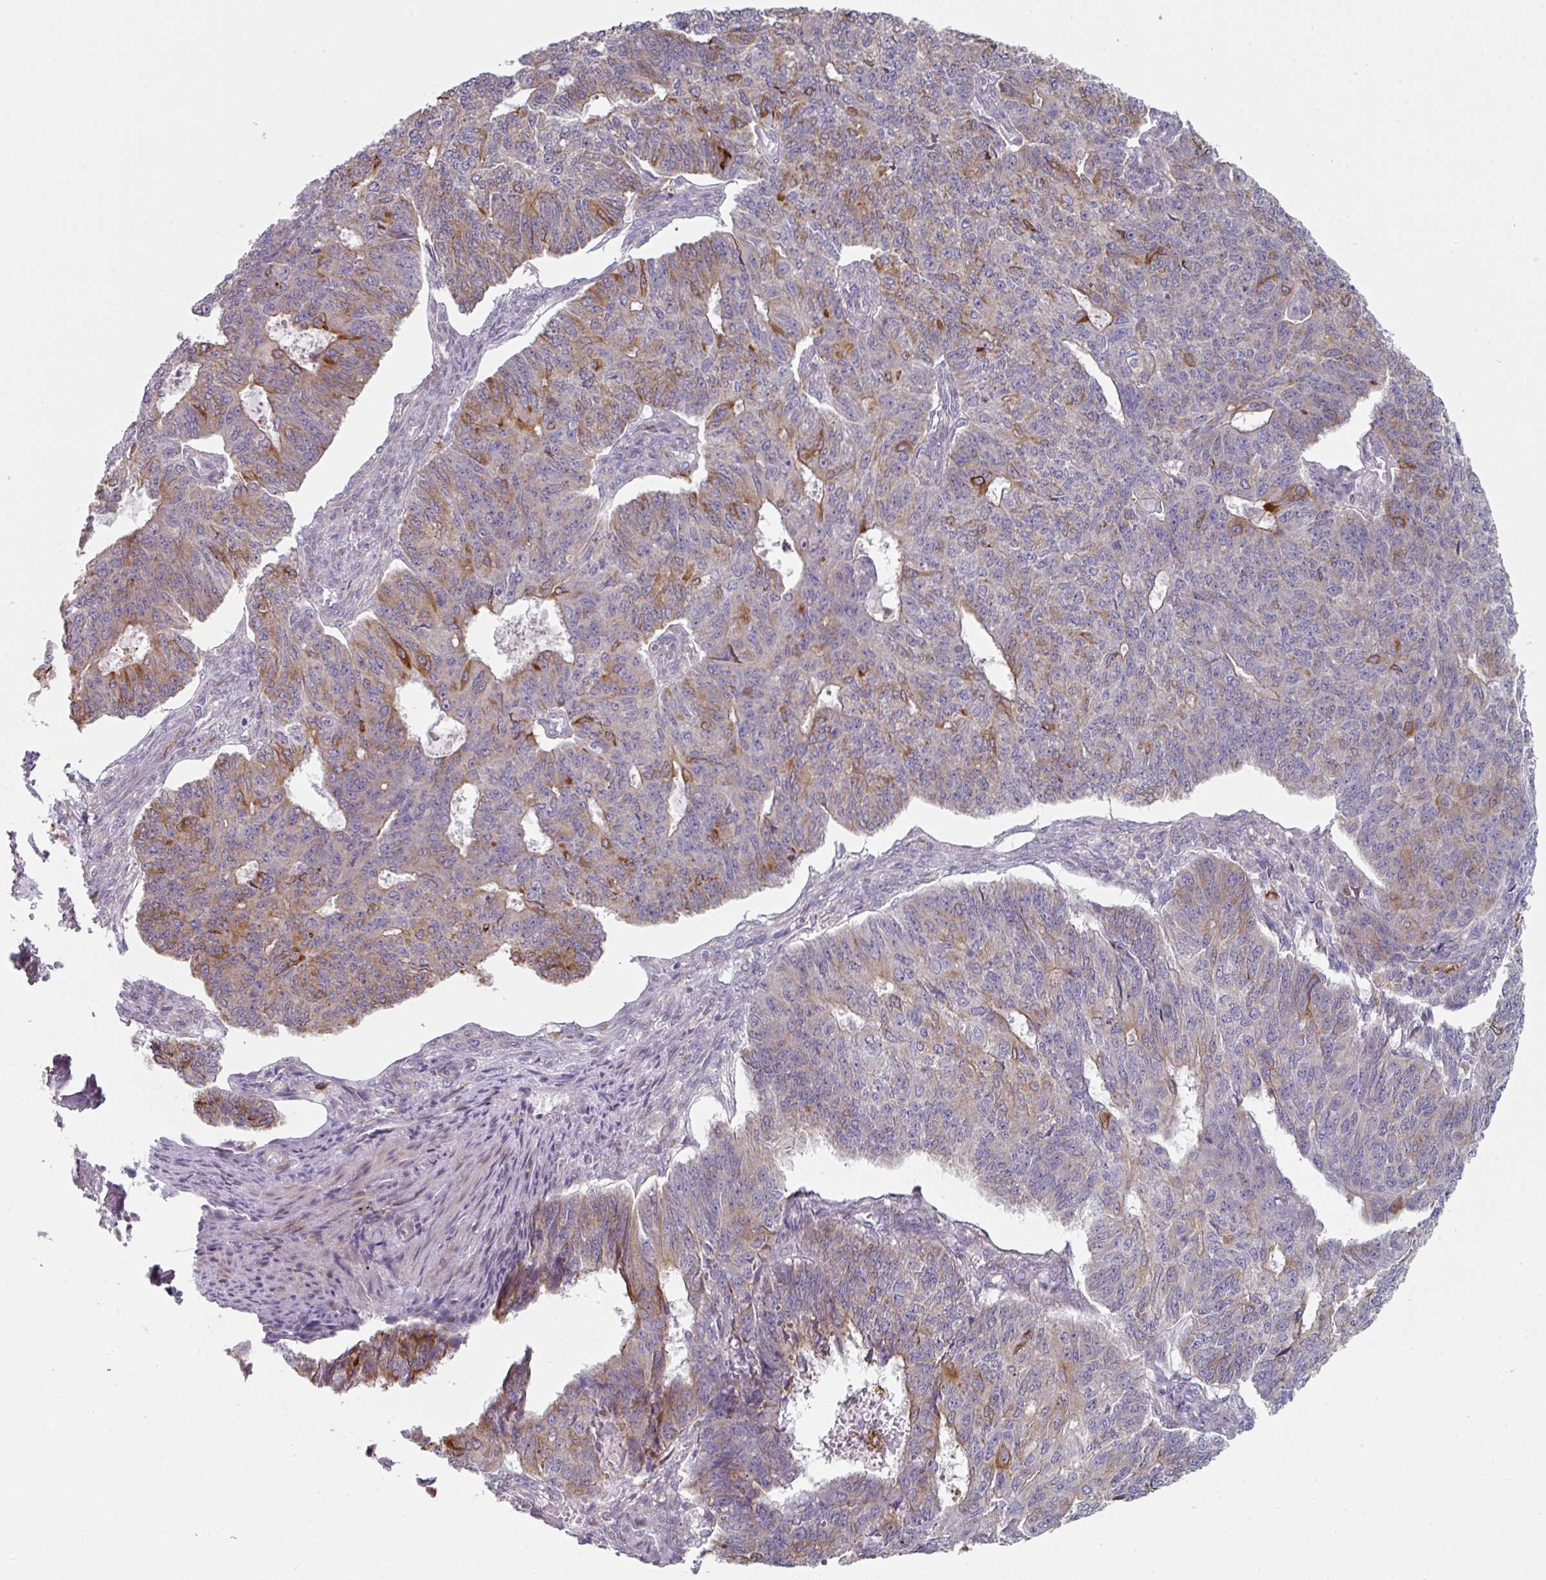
{"staining": {"intensity": "moderate", "quantity": "<25%", "location": "cytoplasmic/membranous"}, "tissue": "endometrial cancer", "cell_type": "Tumor cells", "image_type": "cancer", "snomed": [{"axis": "morphology", "description": "Adenocarcinoma, NOS"}, {"axis": "topography", "description": "Endometrium"}], "caption": "Protein analysis of endometrial cancer (adenocarcinoma) tissue displays moderate cytoplasmic/membranous expression in about <25% of tumor cells.", "gene": "WSB2", "patient": {"sex": "female", "age": 32}}